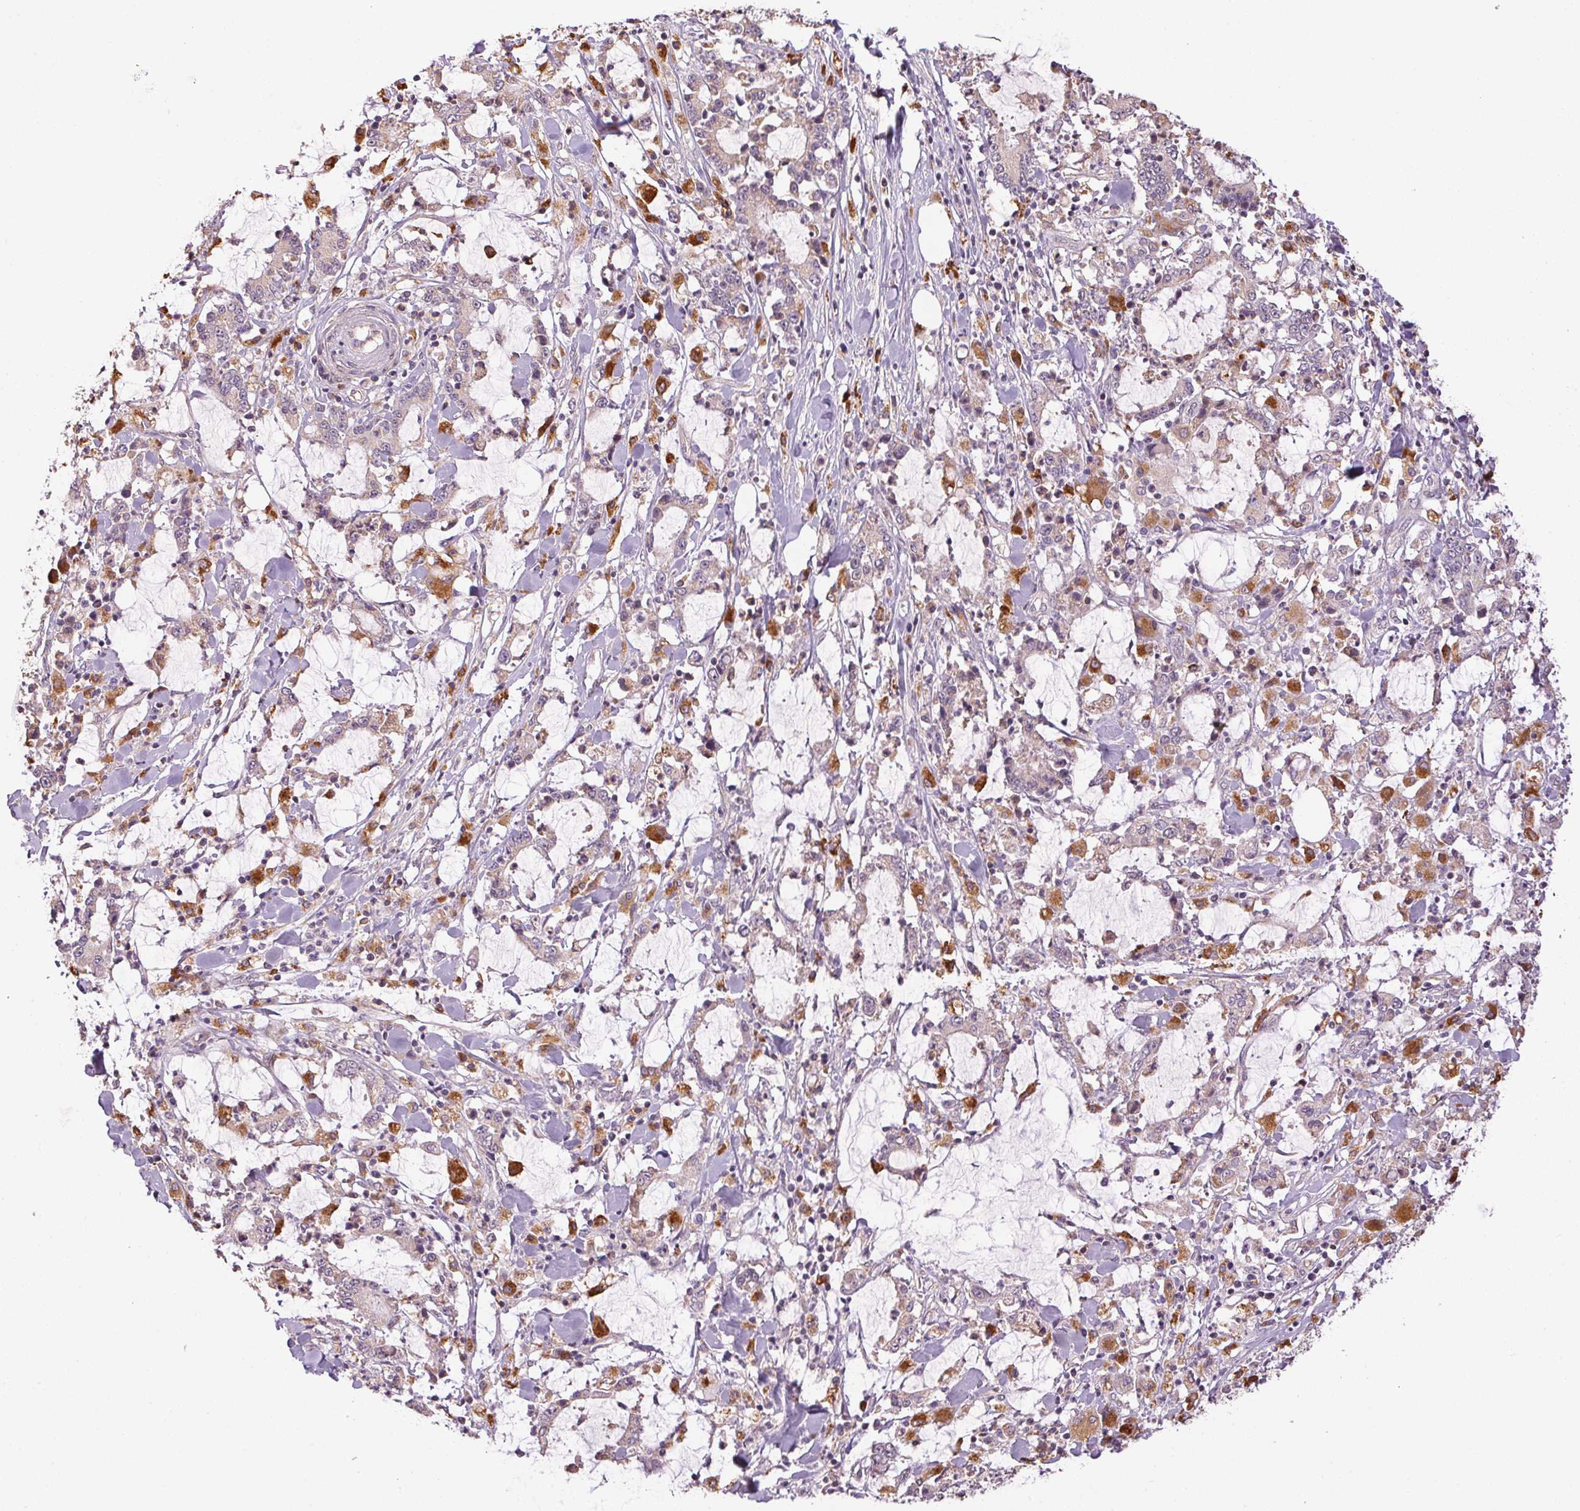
{"staining": {"intensity": "moderate", "quantity": "<25%", "location": "cytoplasmic/membranous"}, "tissue": "stomach cancer", "cell_type": "Tumor cells", "image_type": "cancer", "snomed": [{"axis": "morphology", "description": "Adenocarcinoma, NOS"}, {"axis": "topography", "description": "Stomach, upper"}], "caption": "The image demonstrates staining of stomach cancer (adenocarcinoma), revealing moderate cytoplasmic/membranous protein expression (brown color) within tumor cells.", "gene": "ADH5", "patient": {"sex": "male", "age": 68}}